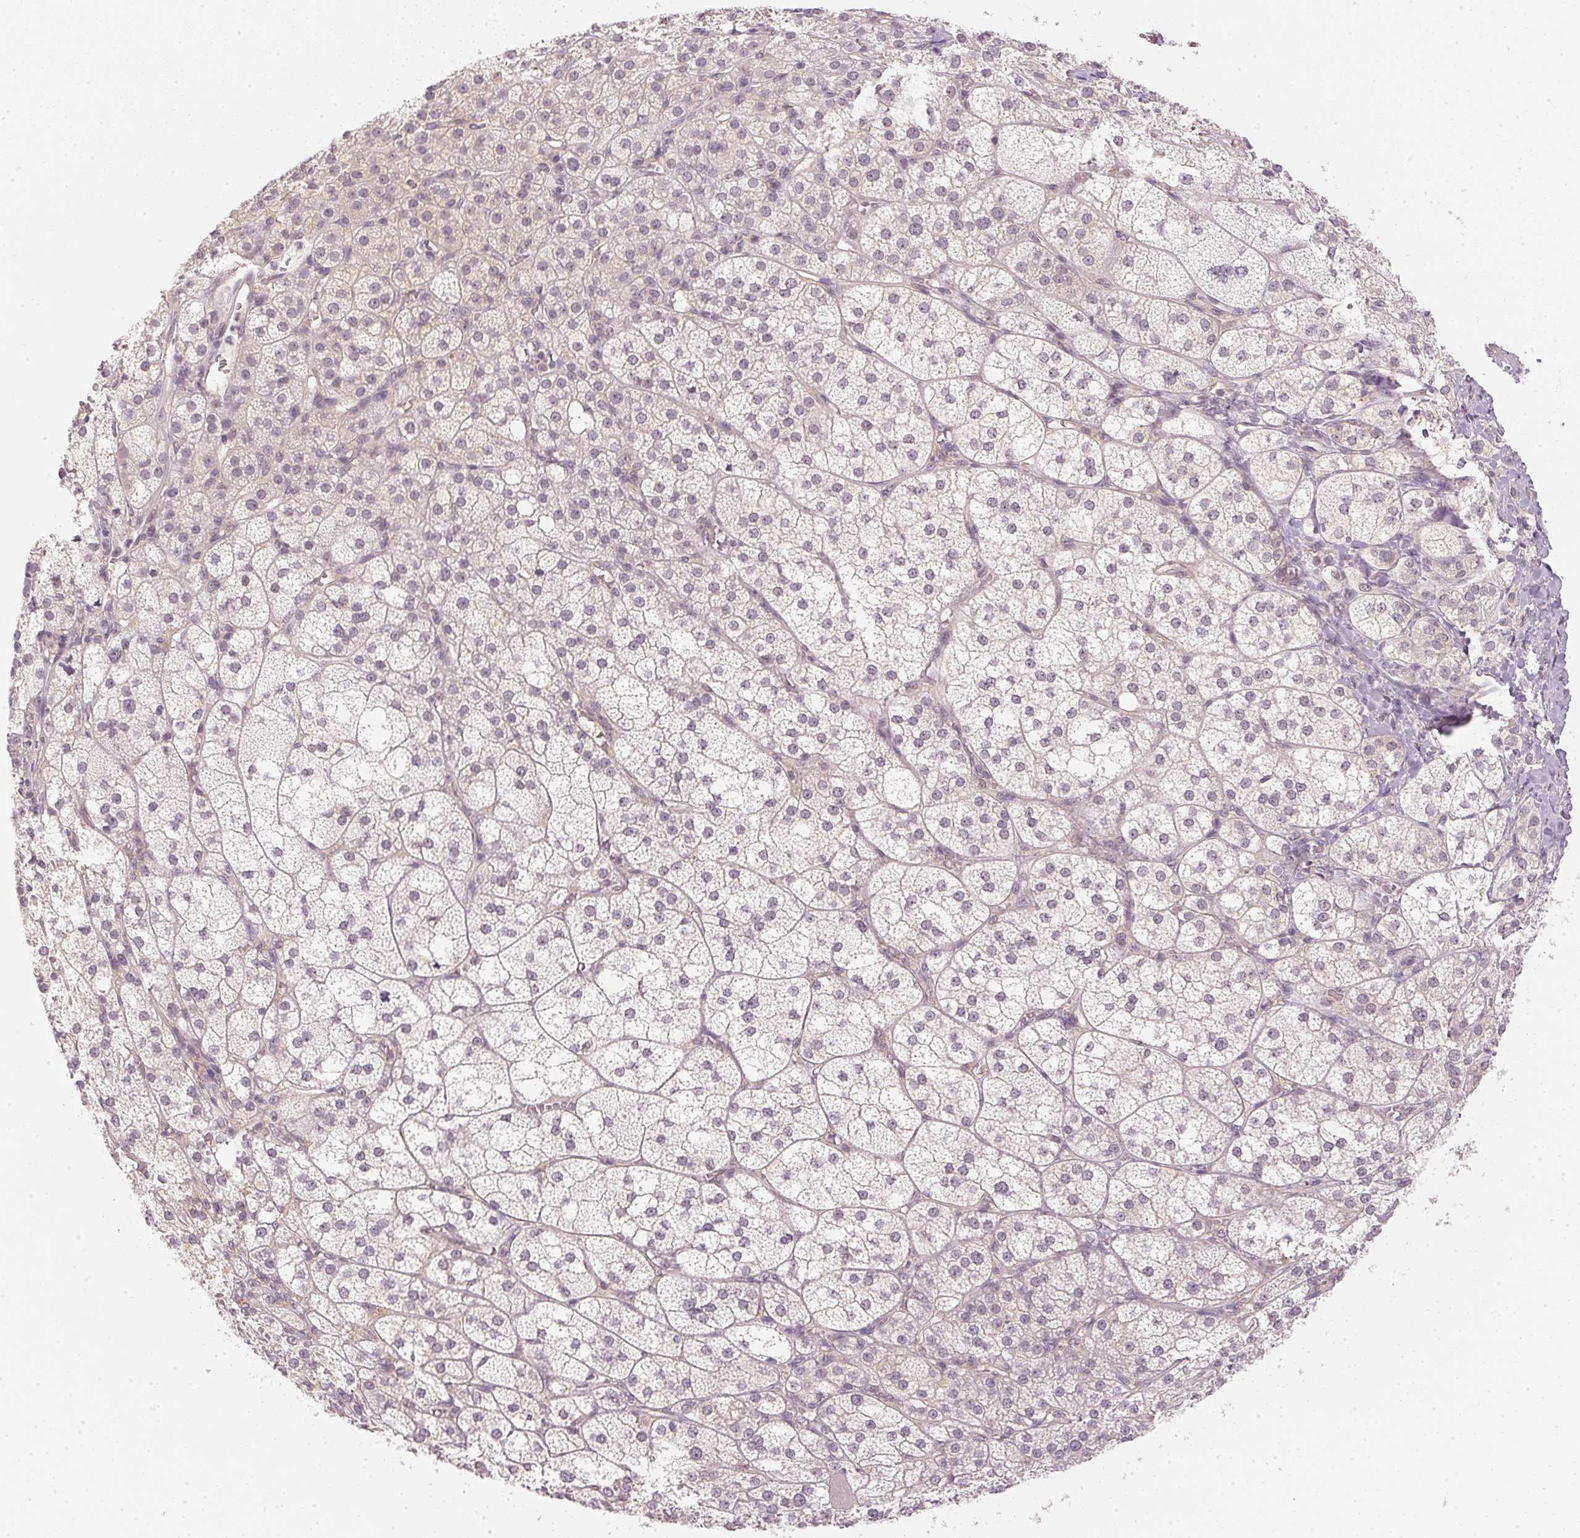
{"staining": {"intensity": "negative", "quantity": "none", "location": "none"}, "tissue": "adrenal gland", "cell_type": "Glandular cells", "image_type": "normal", "snomed": [{"axis": "morphology", "description": "Normal tissue, NOS"}, {"axis": "topography", "description": "Adrenal gland"}], "caption": "Immunohistochemistry (IHC) image of benign adrenal gland stained for a protein (brown), which displays no expression in glandular cells.", "gene": "KPRP", "patient": {"sex": "female", "age": 60}}